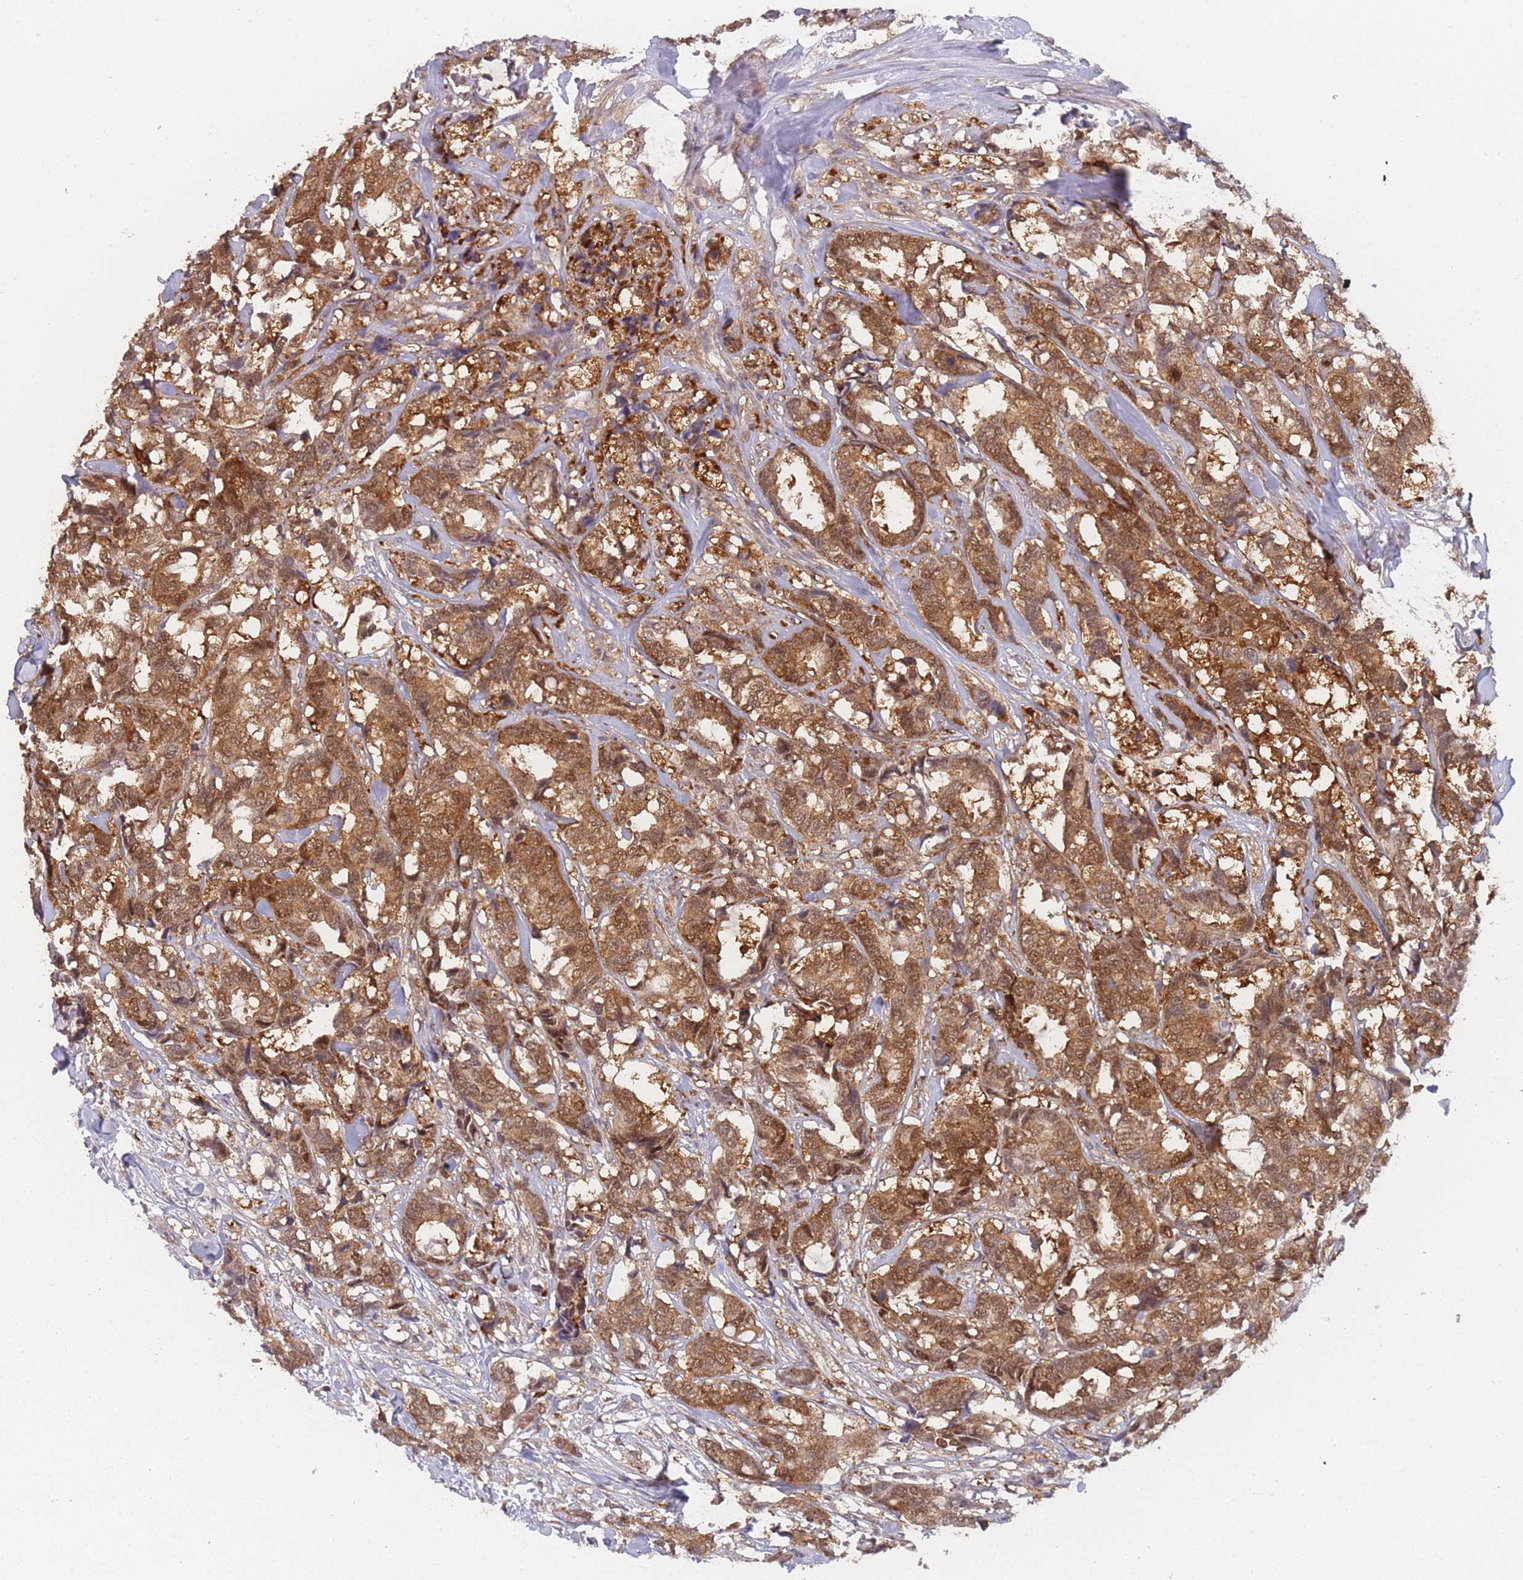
{"staining": {"intensity": "moderate", "quantity": ">75%", "location": "cytoplasmic/membranous,nuclear"}, "tissue": "breast cancer", "cell_type": "Tumor cells", "image_type": "cancer", "snomed": [{"axis": "morphology", "description": "Duct carcinoma"}, {"axis": "topography", "description": "Breast"}], "caption": "Breast intraductal carcinoma stained with a brown dye displays moderate cytoplasmic/membranous and nuclear positive expression in about >75% of tumor cells.", "gene": "MRI1", "patient": {"sex": "female", "age": 87}}